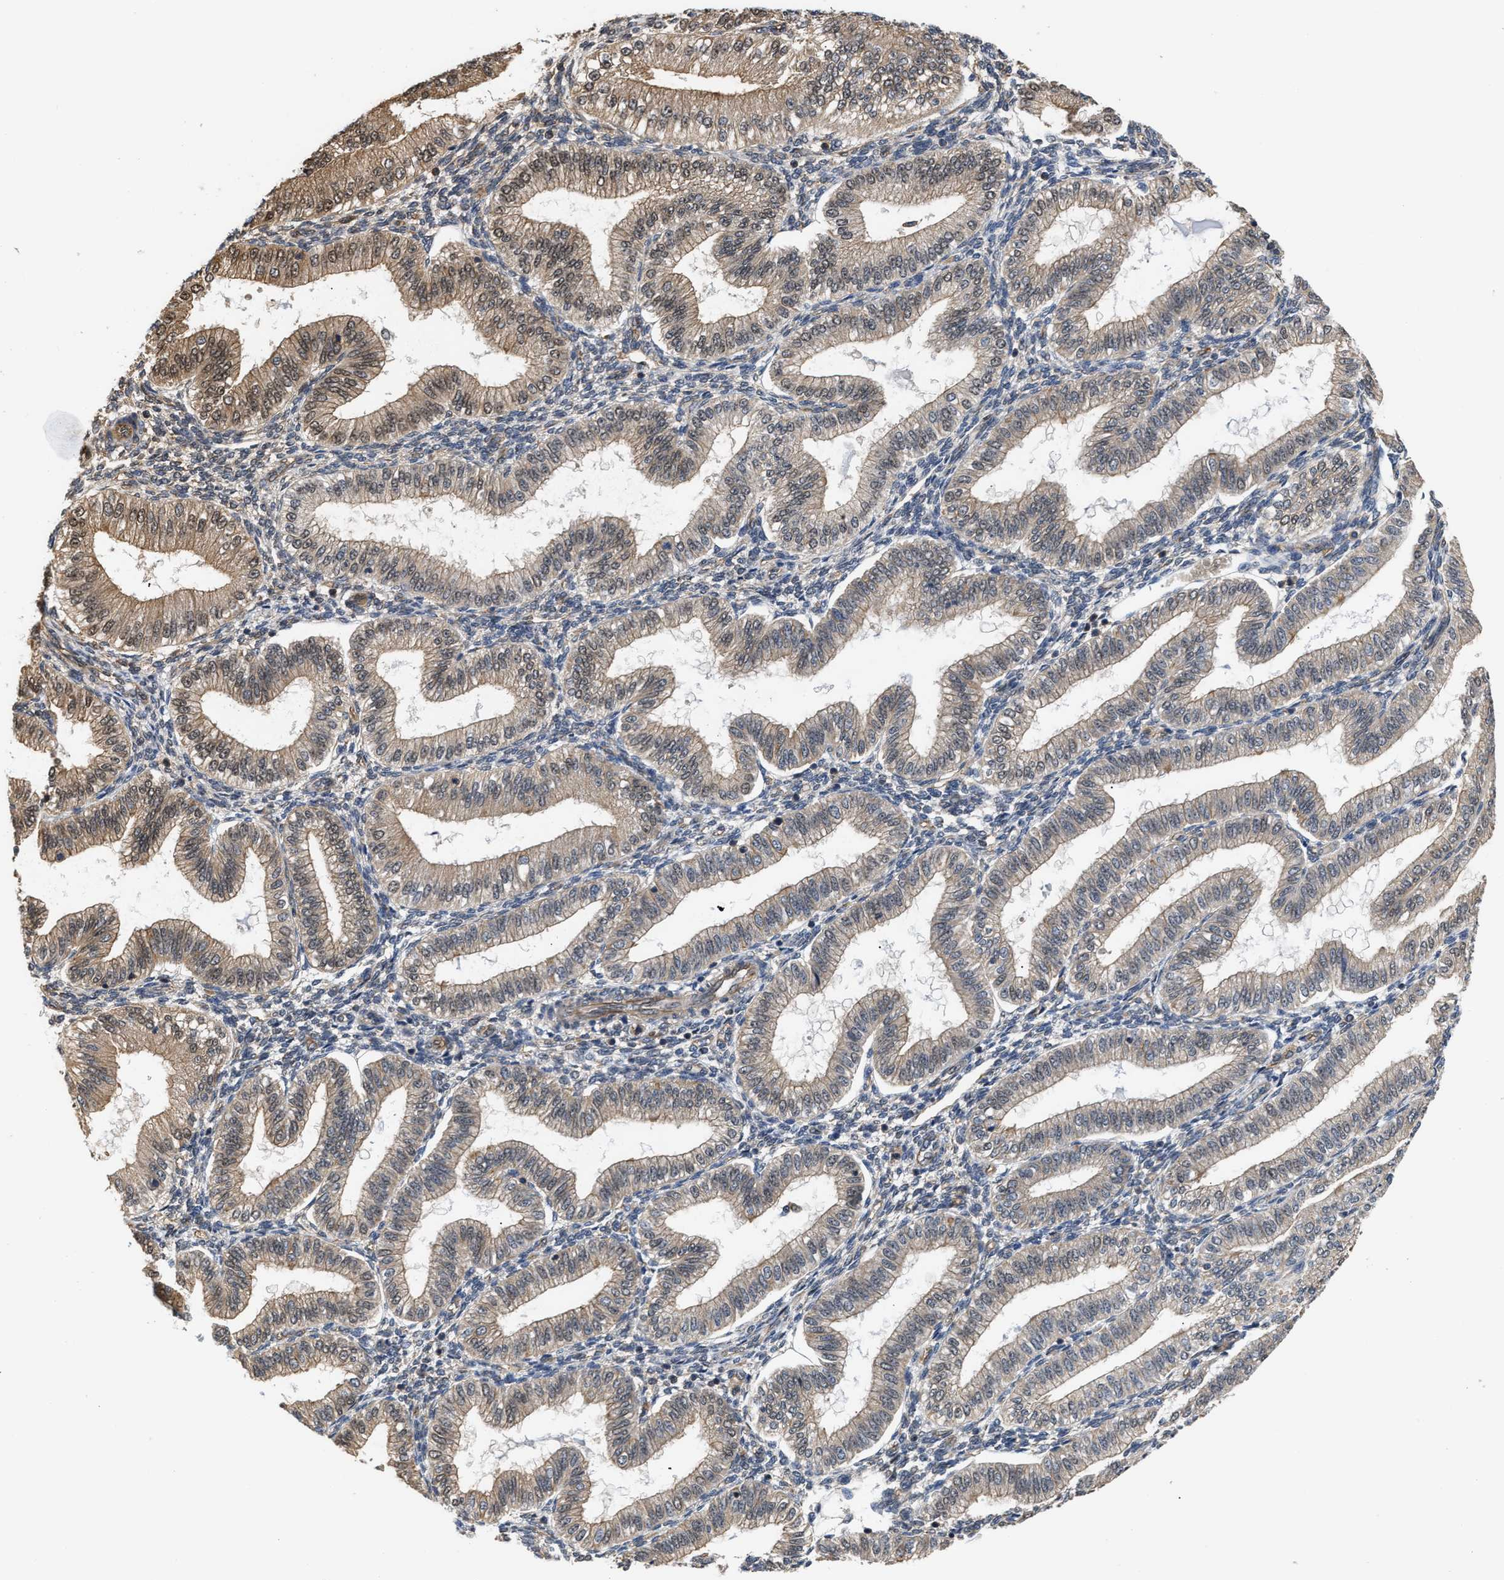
{"staining": {"intensity": "weak", "quantity": "25%-75%", "location": "nuclear"}, "tissue": "endometrium", "cell_type": "Cells in endometrial stroma", "image_type": "normal", "snomed": [{"axis": "morphology", "description": "Normal tissue, NOS"}, {"axis": "topography", "description": "Endometrium"}], "caption": "DAB (3,3'-diaminobenzidine) immunohistochemical staining of unremarkable human endometrium demonstrates weak nuclear protein staining in approximately 25%-75% of cells in endometrial stroma.", "gene": "SCAI", "patient": {"sex": "female", "age": 39}}